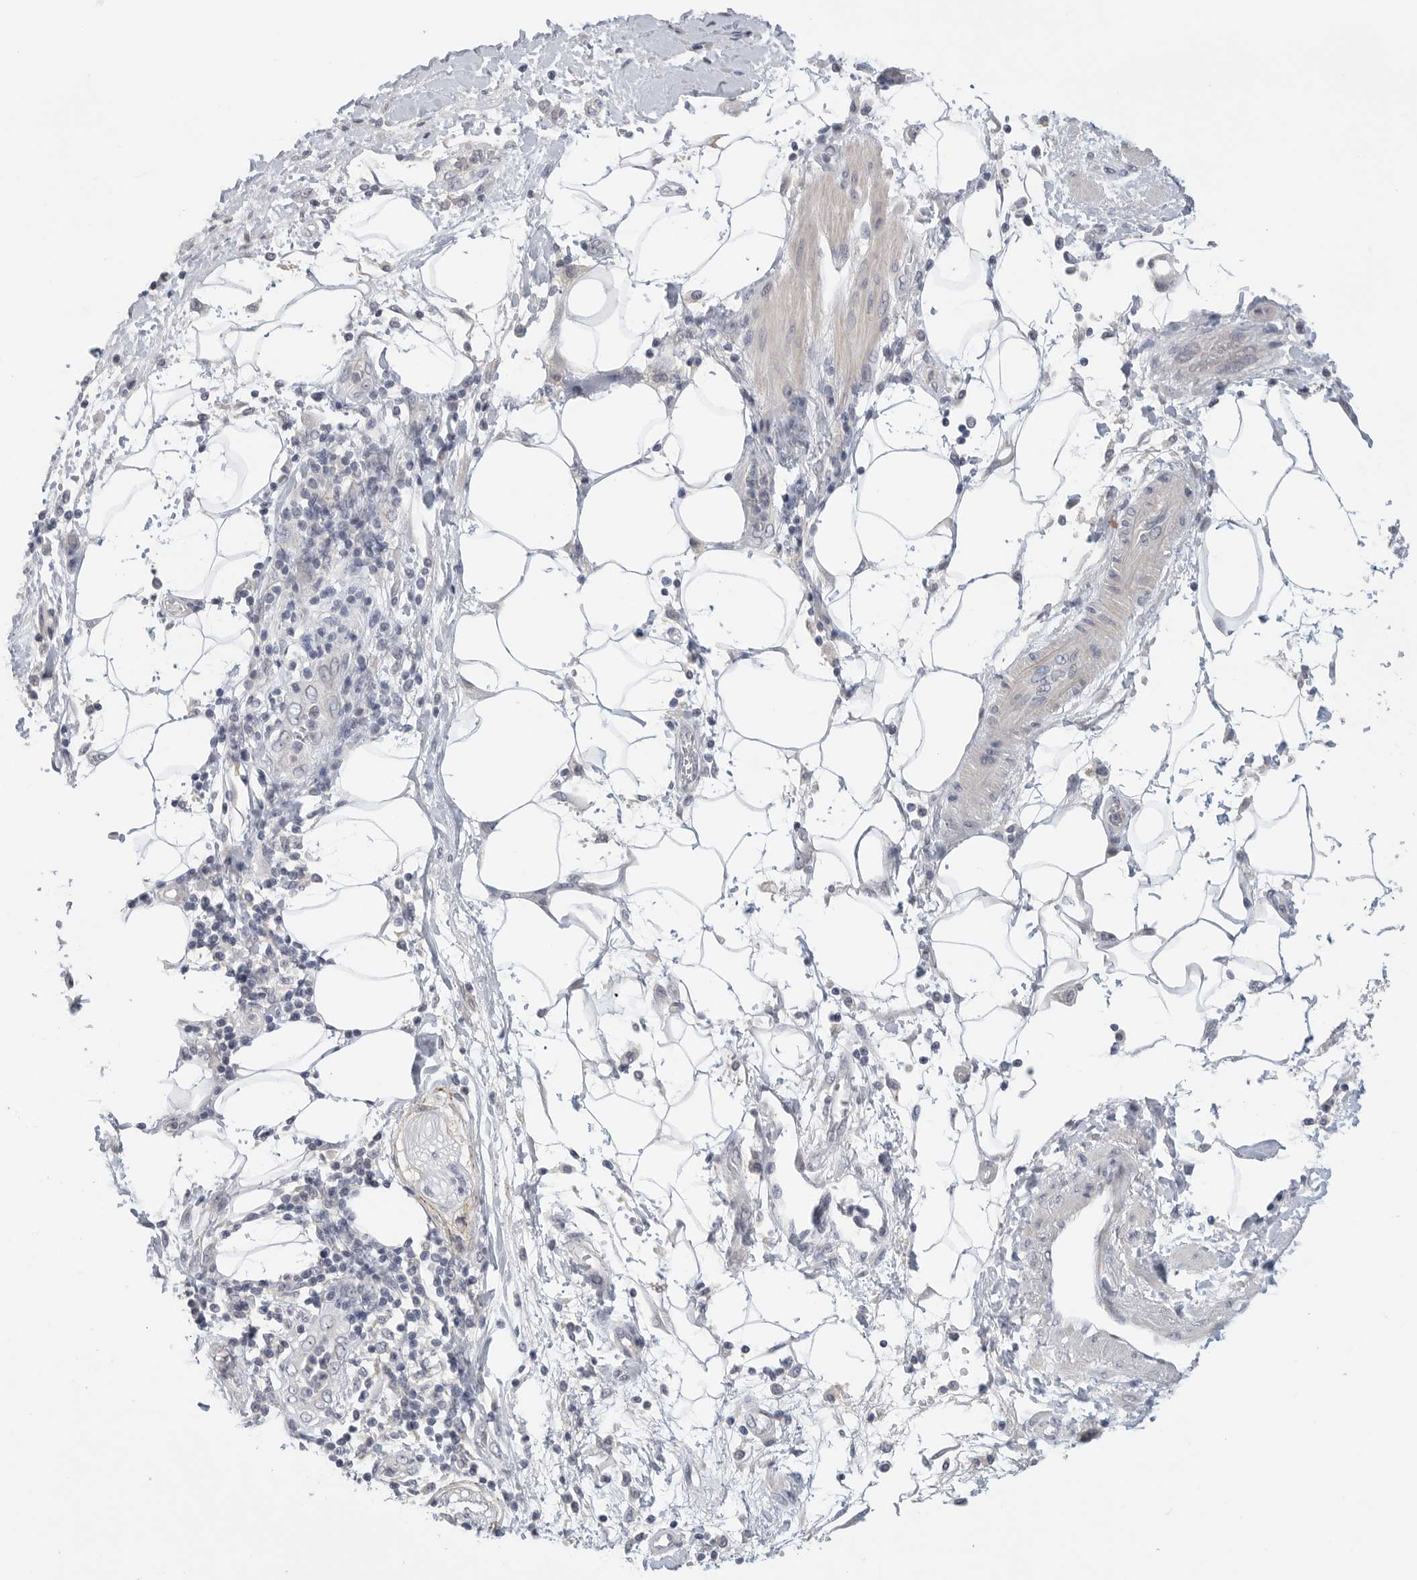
{"staining": {"intensity": "negative", "quantity": "none", "location": "none"}, "tissue": "pancreatic cancer", "cell_type": "Tumor cells", "image_type": "cancer", "snomed": [{"axis": "morphology", "description": "Normal tissue, NOS"}, {"axis": "morphology", "description": "Adenocarcinoma, NOS"}, {"axis": "topography", "description": "Pancreas"}], "caption": "Tumor cells are negative for brown protein staining in pancreatic adenocarcinoma. (IHC, brightfield microscopy, high magnification).", "gene": "FBN2", "patient": {"sex": "female", "age": 71}}